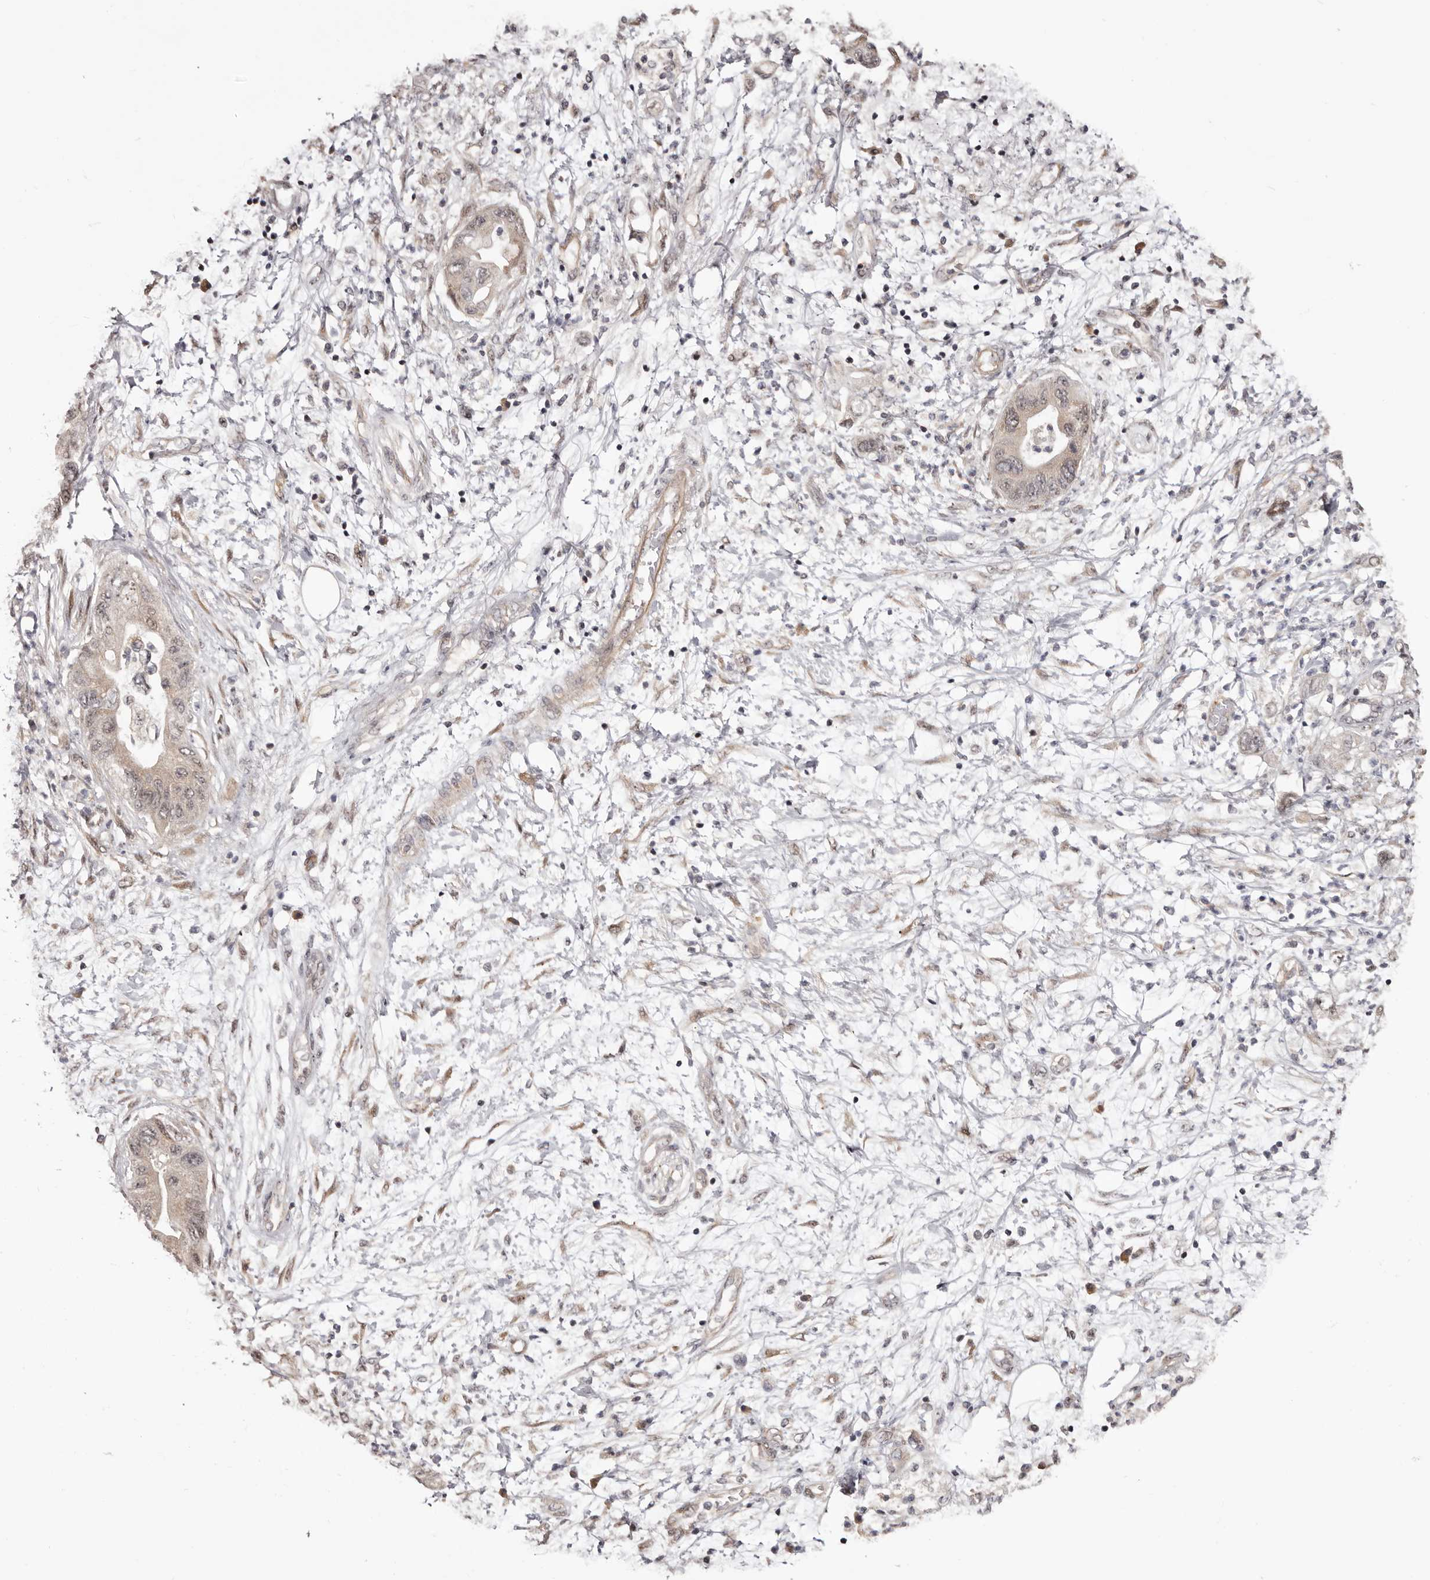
{"staining": {"intensity": "weak", "quantity": "<25%", "location": "cytoplasmic/membranous,nuclear"}, "tissue": "pancreatic cancer", "cell_type": "Tumor cells", "image_type": "cancer", "snomed": [{"axis": "morphology", "description": "Adenocarcinoma, NOS"}, {"axis": "topography", "description": "Pancreas"}], "caption": "Immunohistochemistry image of neoplastic tissue: pancreatic cancer stained with DAB shows no significant protein positivity in tumor cells.", "gene": "NOL12", "patient": {"sex": "female", "age": 73}}